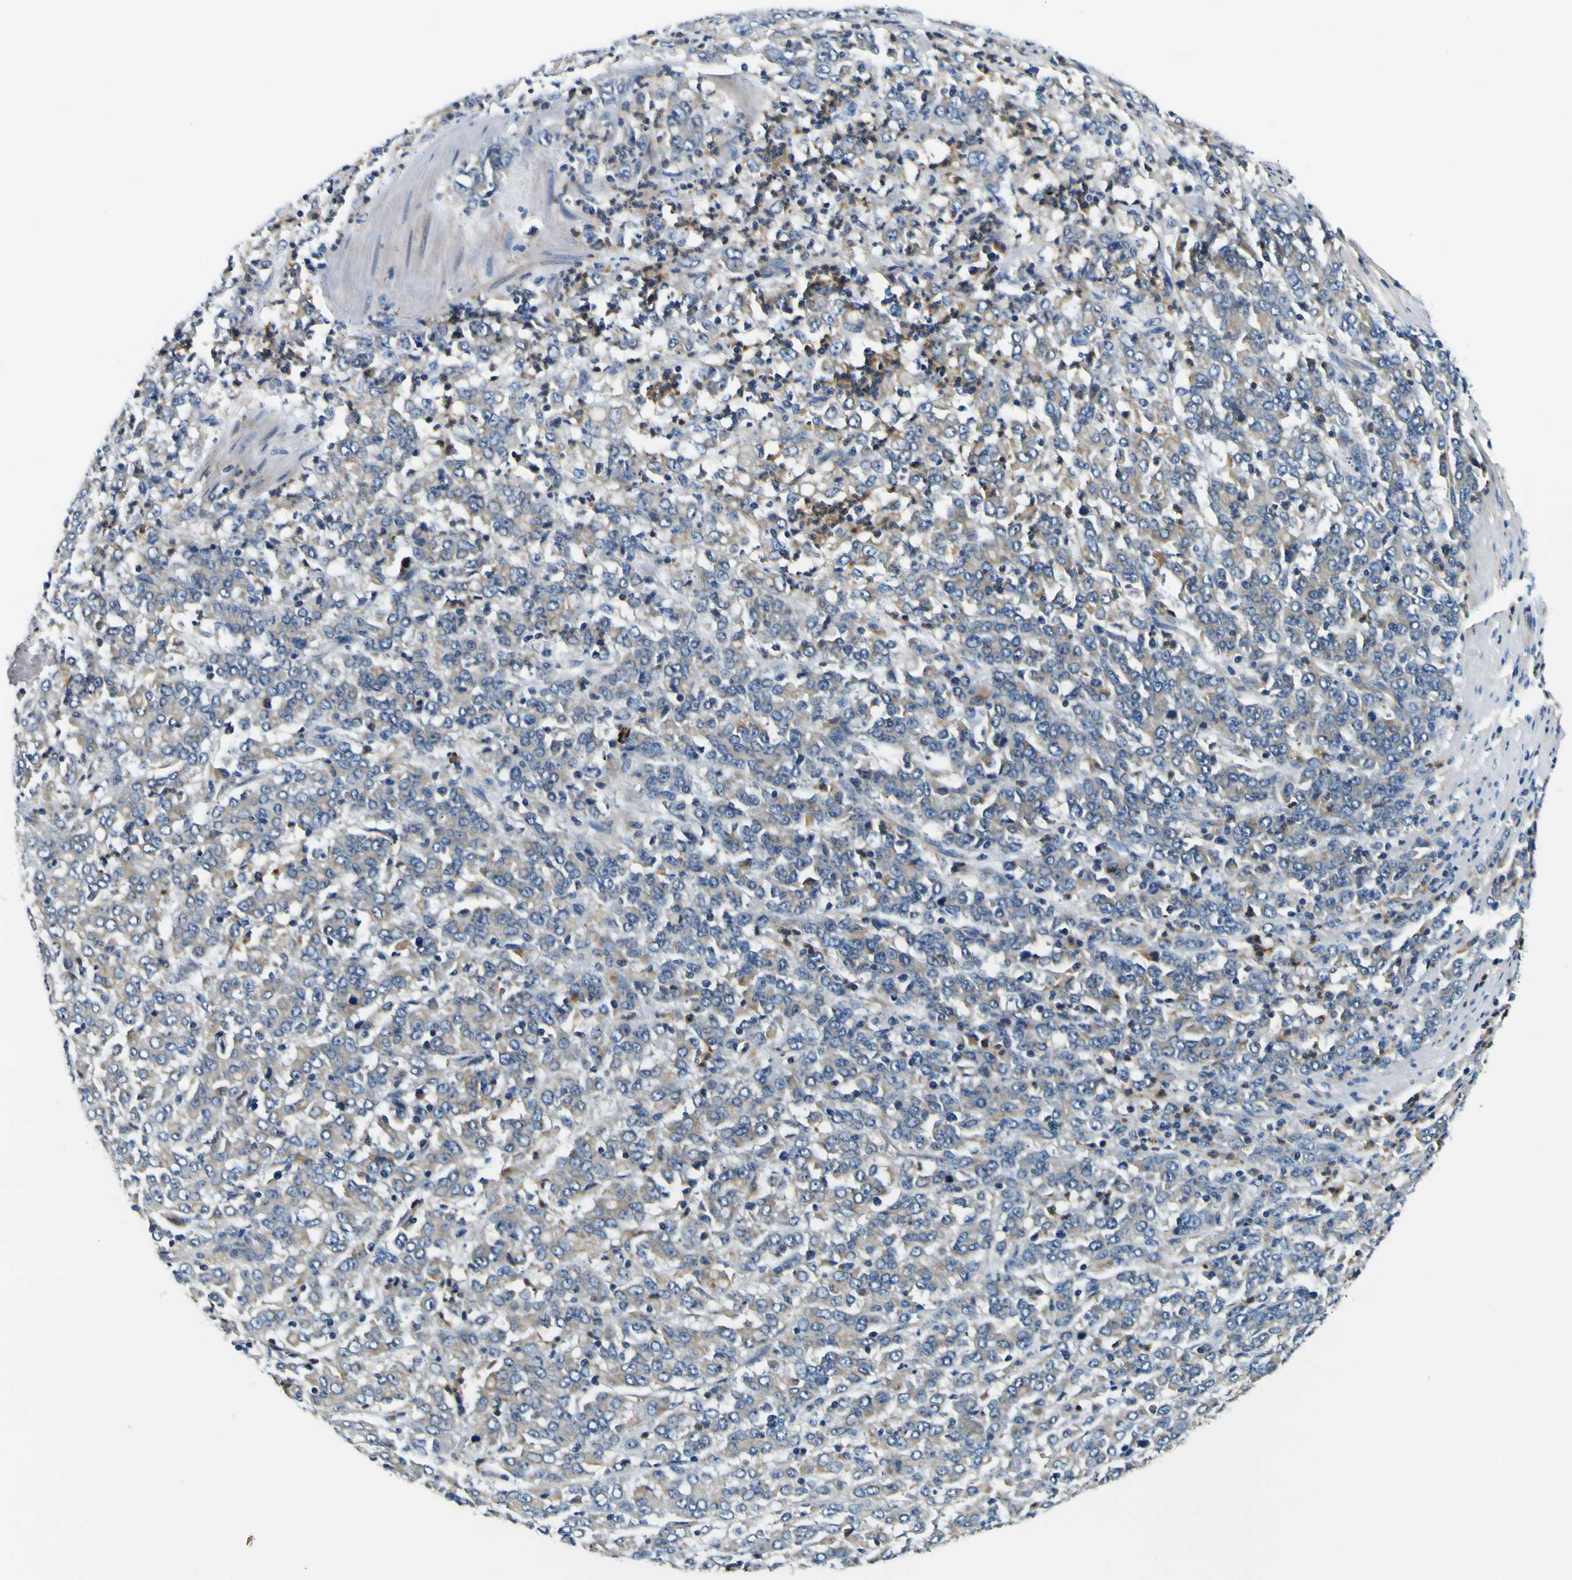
{"staining": {"intensity": "moderate", "quantity": "25%-75%", "location": "cytoplasmic/membranous"}, "tissue": "stomach cancer", "cell_type": "Tumor cells", "image_type": "cancer", "snomed": [{"axis": "morphology", "description": "Adenocarcinoma, NOS"}, {"axis": "topography", "description": "Stomach, lower"}], "caption": "Stomach cancer (adenocarcinoma) stained with DAB (3,3'-diaminobenzidine) IHC exhibits medium levels of moderate cytoplasmic/membranous positivity in about 25%-75% of tumor cells. Immunohistochemistry (ihc) stains the protein of interest in brown and the nuclei are stained blue.", "gene": "CLSTN1", "patient": {"sex": "female", "age": 71}}